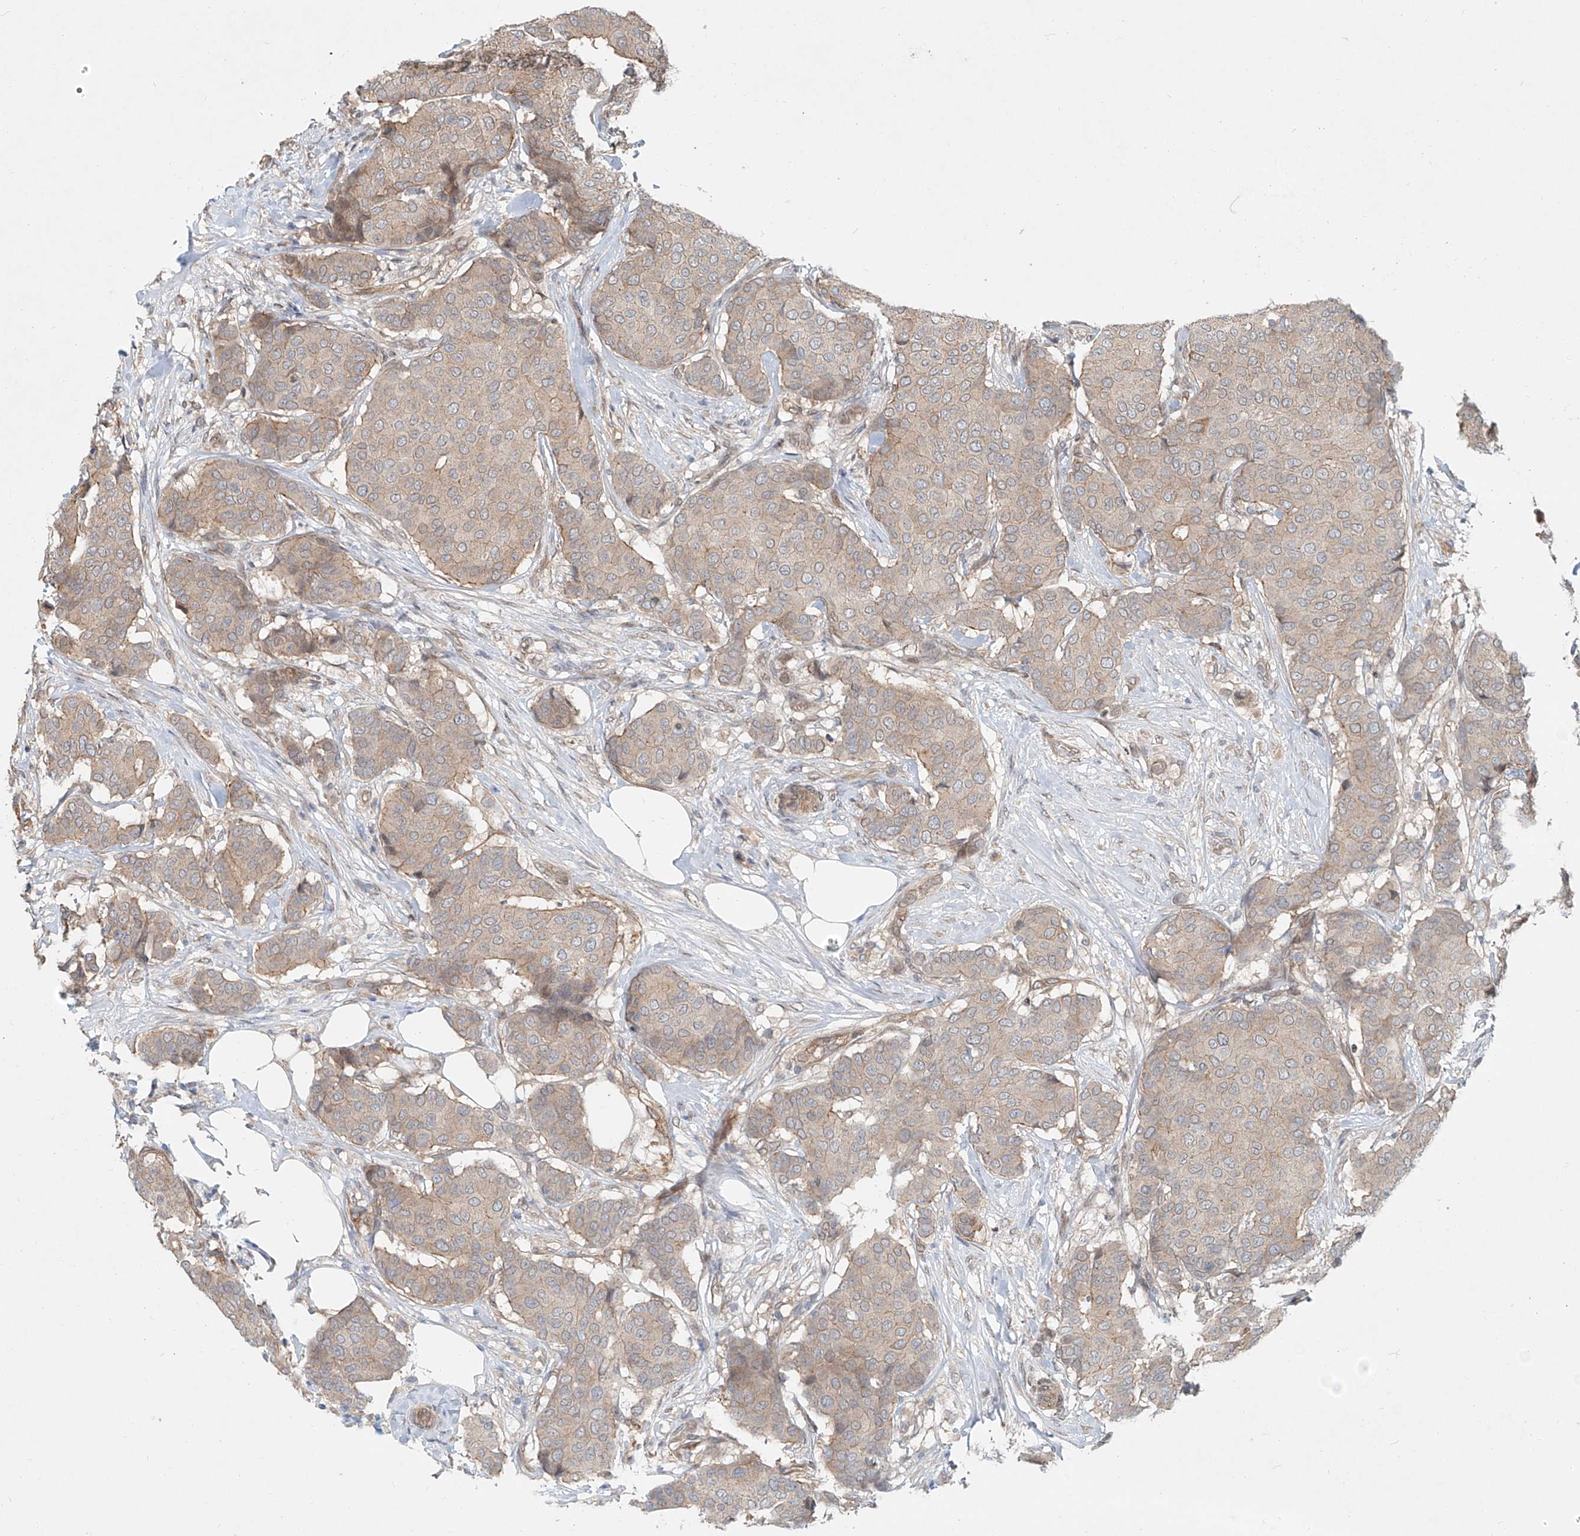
{"staining": {"intensity": "weak", "quantity": "<25%", "location": "cytoplasmic/membranous"}, "tissue": "breast cancer", "cell_type": "Tumor cells", "image_type": "cancer", "snomed": [{"axis": "morphology", "description": "Duct carcinoma"}, {"axis": "topography", "description": "Breast"}], "caption": "Protein analysis of breast cancer (invasive ductal carcinoma) exhibits no significant positivity in tumor cells.", "gene": "SASH1", "patient": {"sex": "female", "age": 75}}